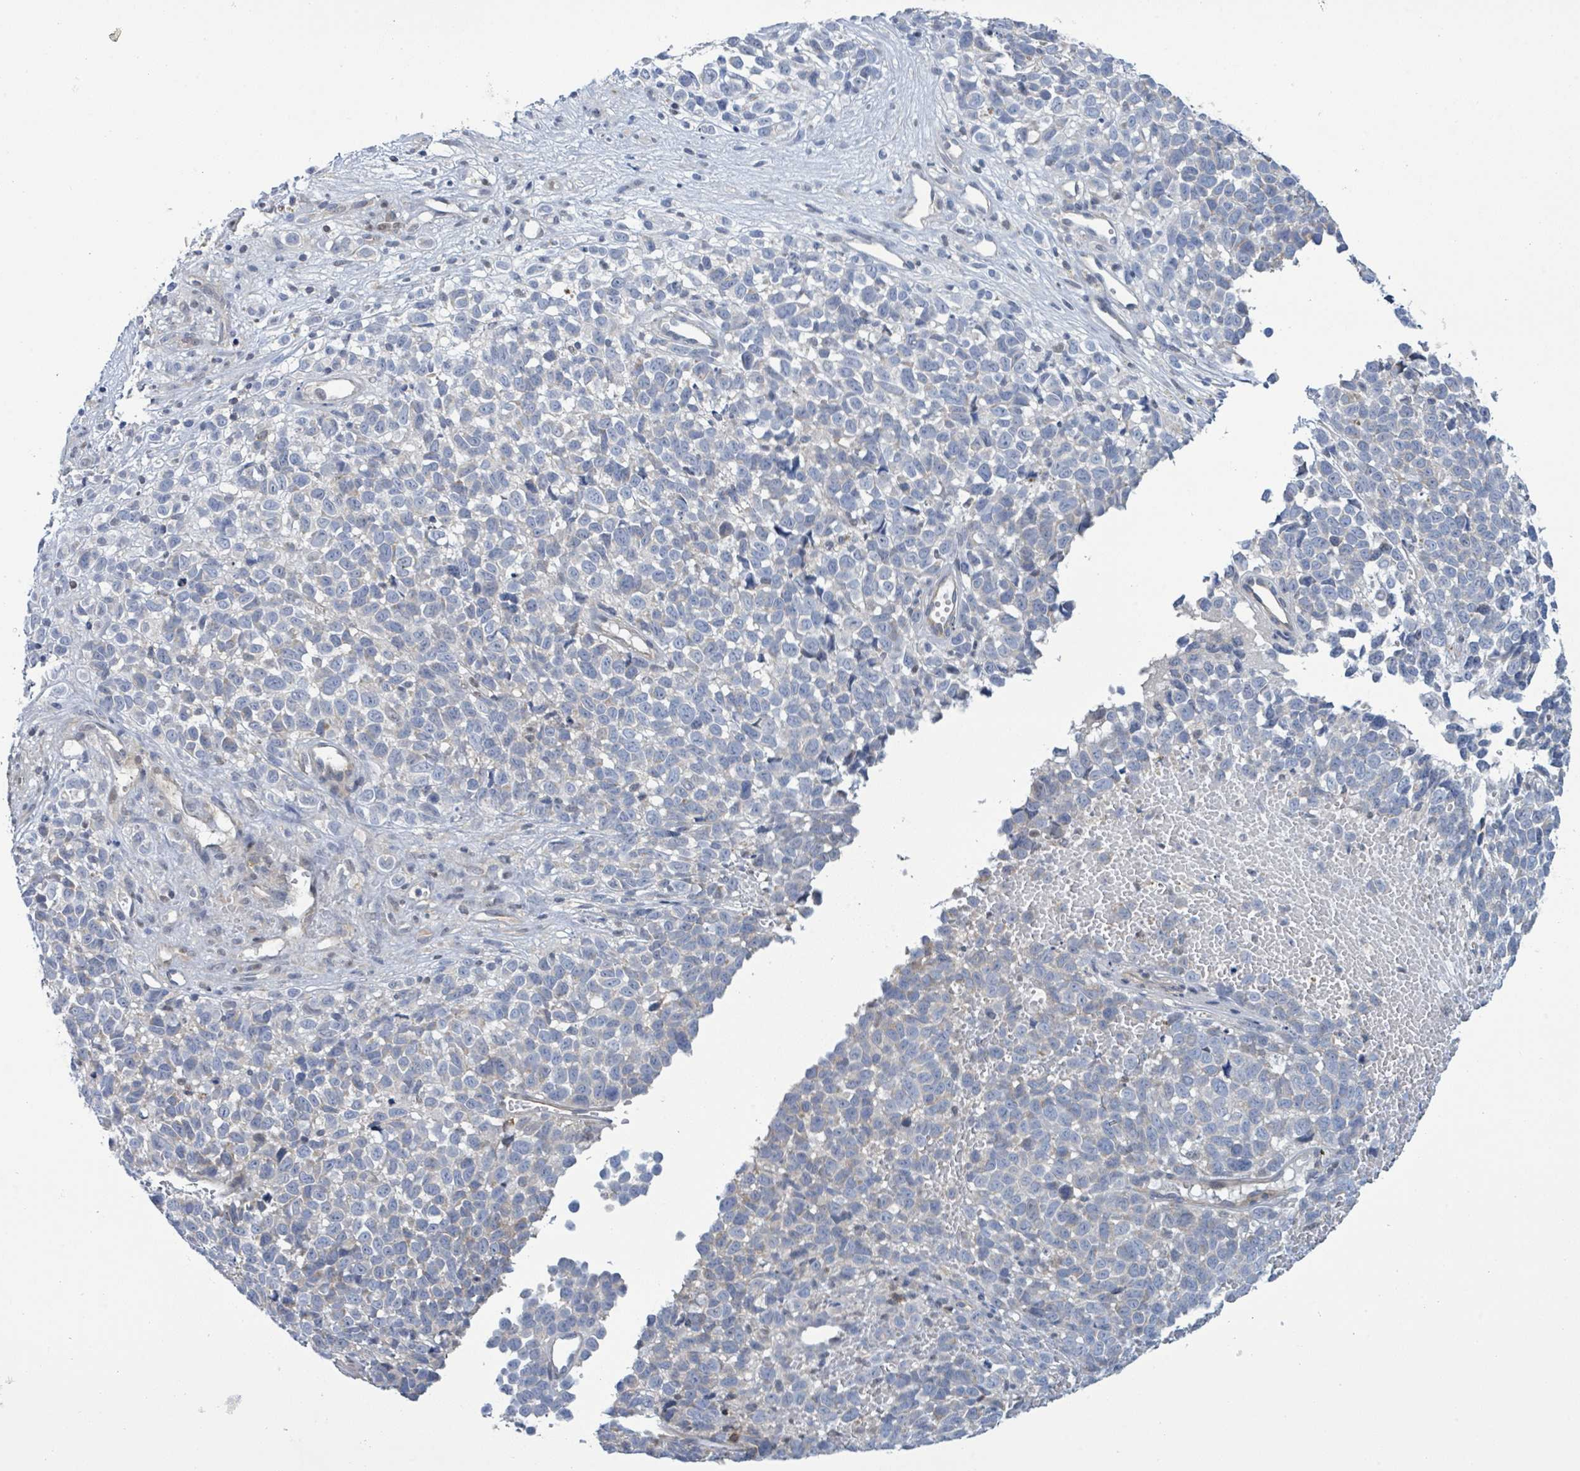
{"staining": {"intensity": "negative", "quantity": "none", "location": "none"}, "tissue": "melanoma", "cell_type": "Tumor cells", "image_type": "cancer", "snomed": [{"axis": "morphology", "description": "Malignant melanoma, NOS"}, {"axis": "topography", "description": "Nose, NOS"}], "caption": "High magnification brightfield microscopy of malignant melanoma stained with DAB (3,3'-diaminobenzidine) (brown) and counterstained with hematoxylin (blue): tumor cells show no significant positivity. The staining is performed using DAB (3,3'-diaminobenzidine) brown chromogen with nuclei counter-stained in using hematoxylin.", "gene": "DGKZ", "patient": {"sex": "female", "age": 48}}